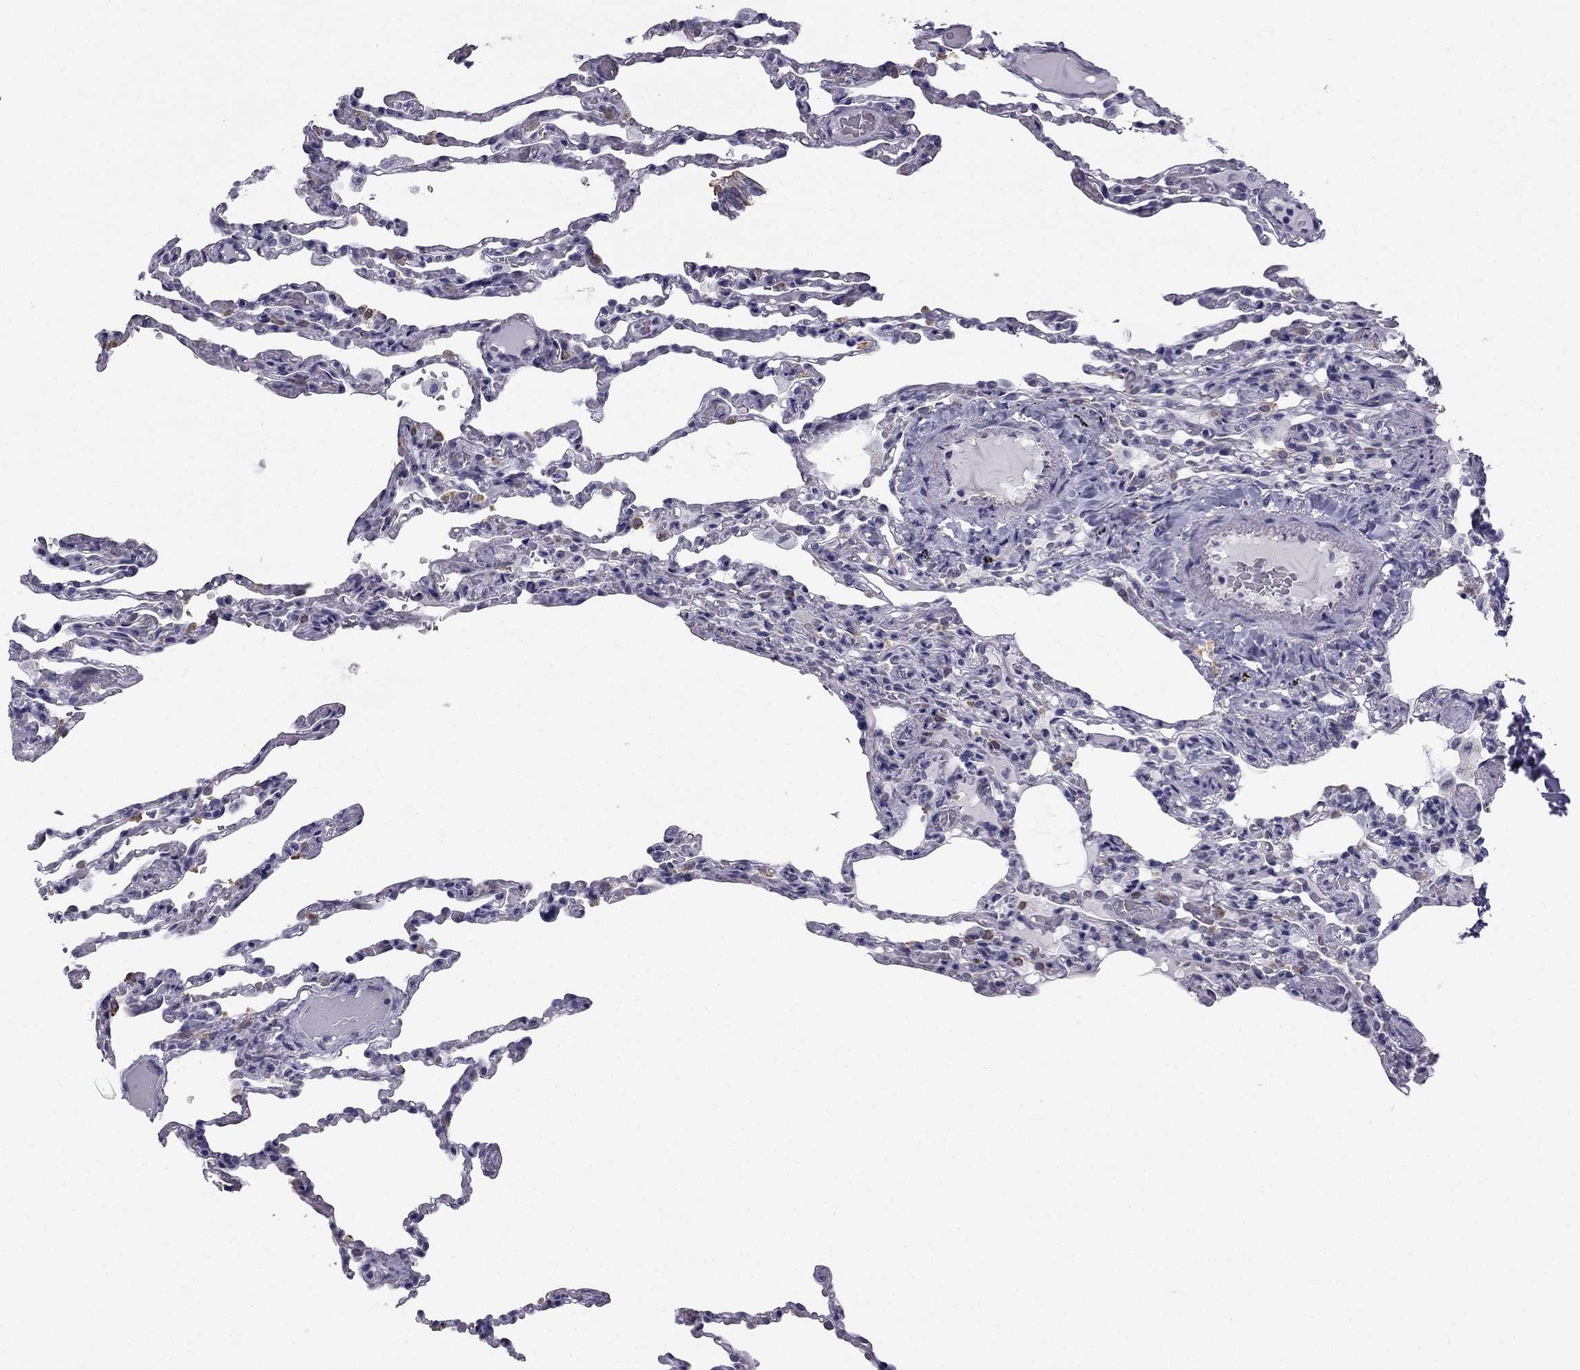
{"staining": {"intensity": "negative", "quantity": "none", "location": "none"}, "tissue": "lung", "cell_type": "Alveolar cells", "image_type": "normal", "snomed": [{"axis": "morphology", "description": "Normal tissue, NOS"}, {"axis": "topography", "description": "Lung"}], "caption": "Alveolar cells are negative for brown protein staining in unremarkable lung. (DAB (3,3'-diaminobenzidine) IHC with hematoxylin counter stain).", "gene": "CCDC40", "patient": {"sex": "female", "age": 43}}